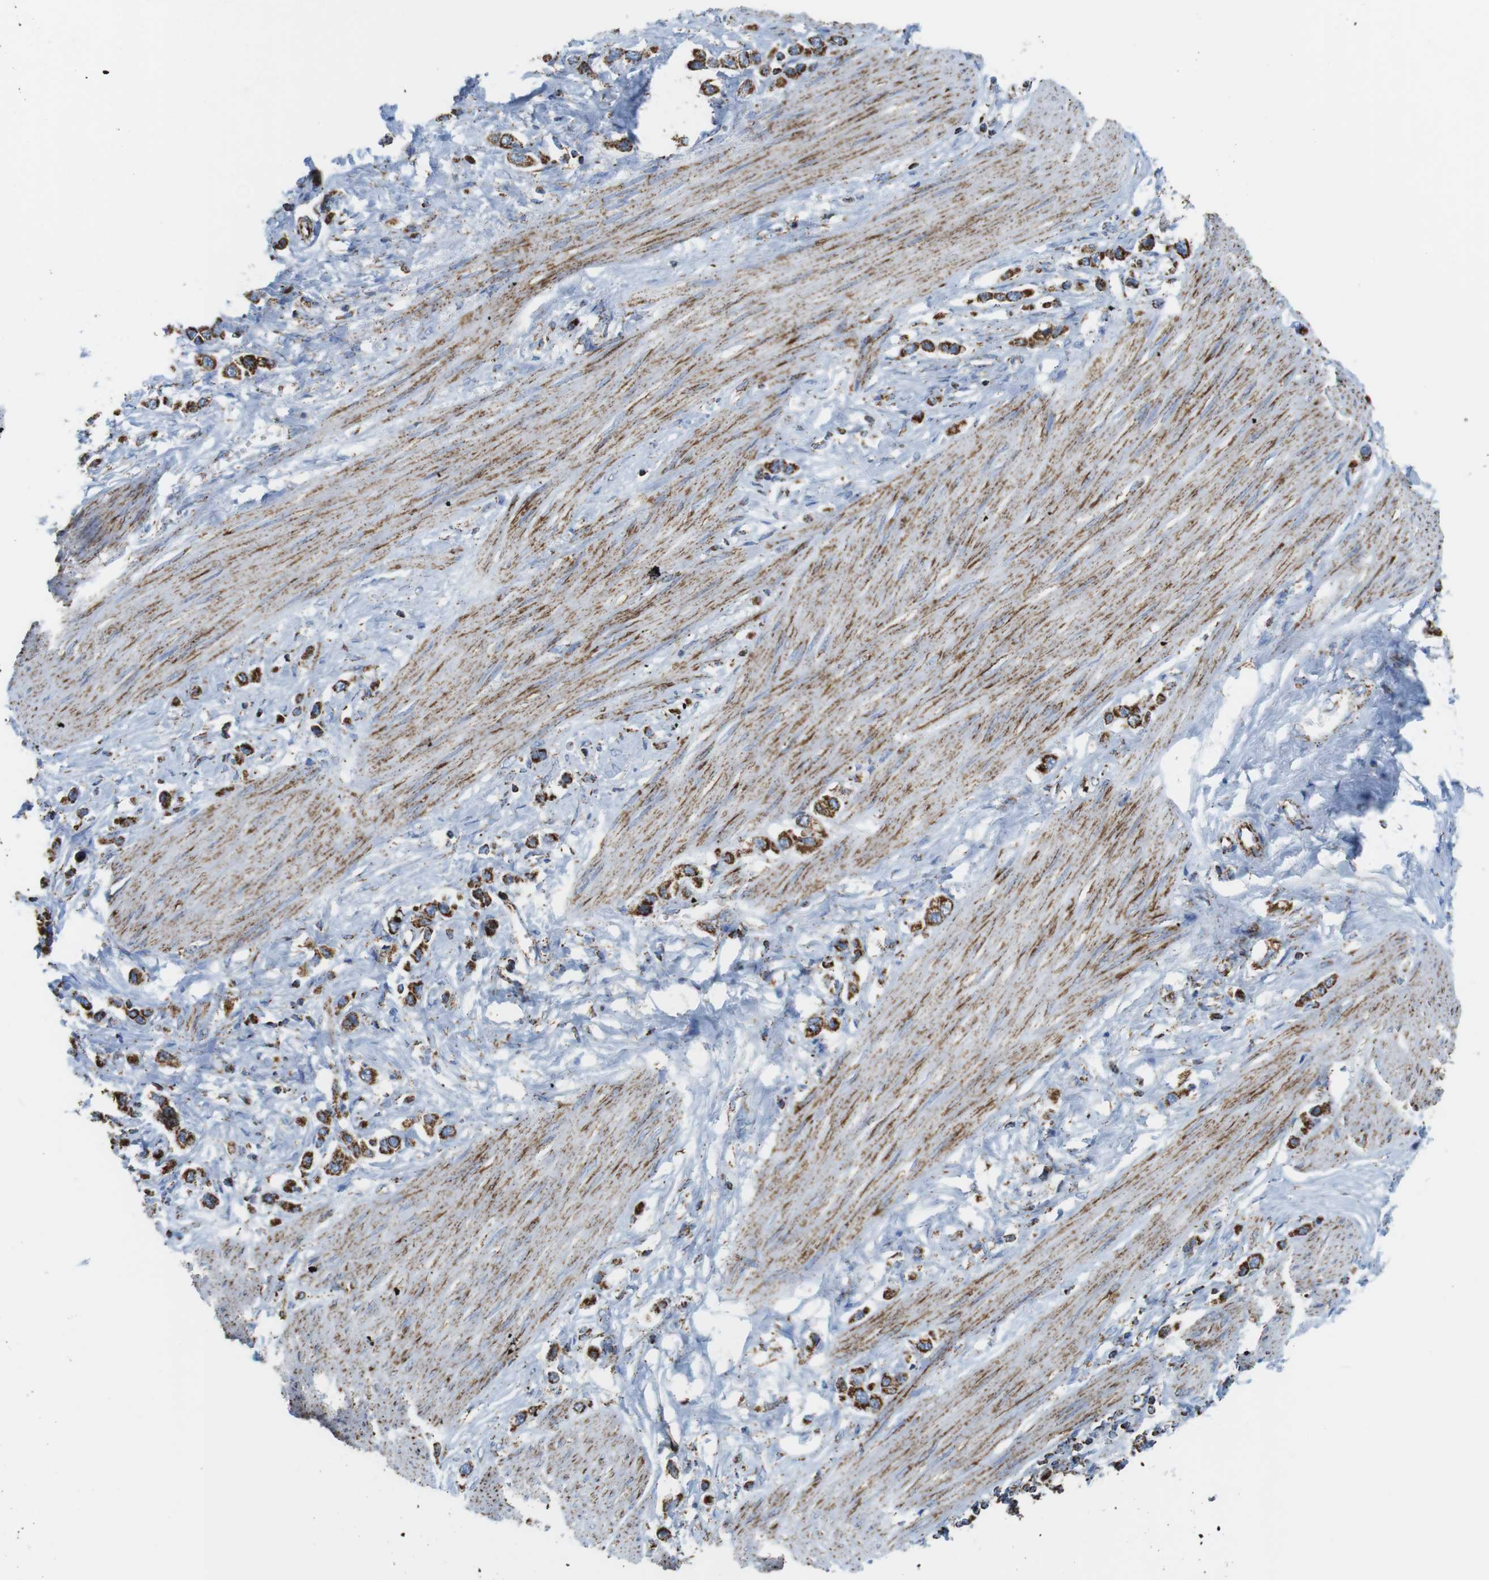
{"staining": {"intensity": "strong", "quantity": ">75%", "location": "cytoplasmic/membranous"}, "tissue": "stomach cancer", "cell_type": "Tumor cells", "image_type": "cancer", "snomed": [{"axis": "morphology", "description": "Adenocarcinoma, NOS"}, {"axis": "topography", "description": "Stomach"}], "caption": "The immunohistochemical stain highlights strong cytoplasmic/membranous expression in tumor cells of stomach adenocarcinoma tissue. The protein is shown in brown color, while the nuclei are stained blue.", "gene": "ATP5PO", "patient": {"sex": "female", "age": 65}}